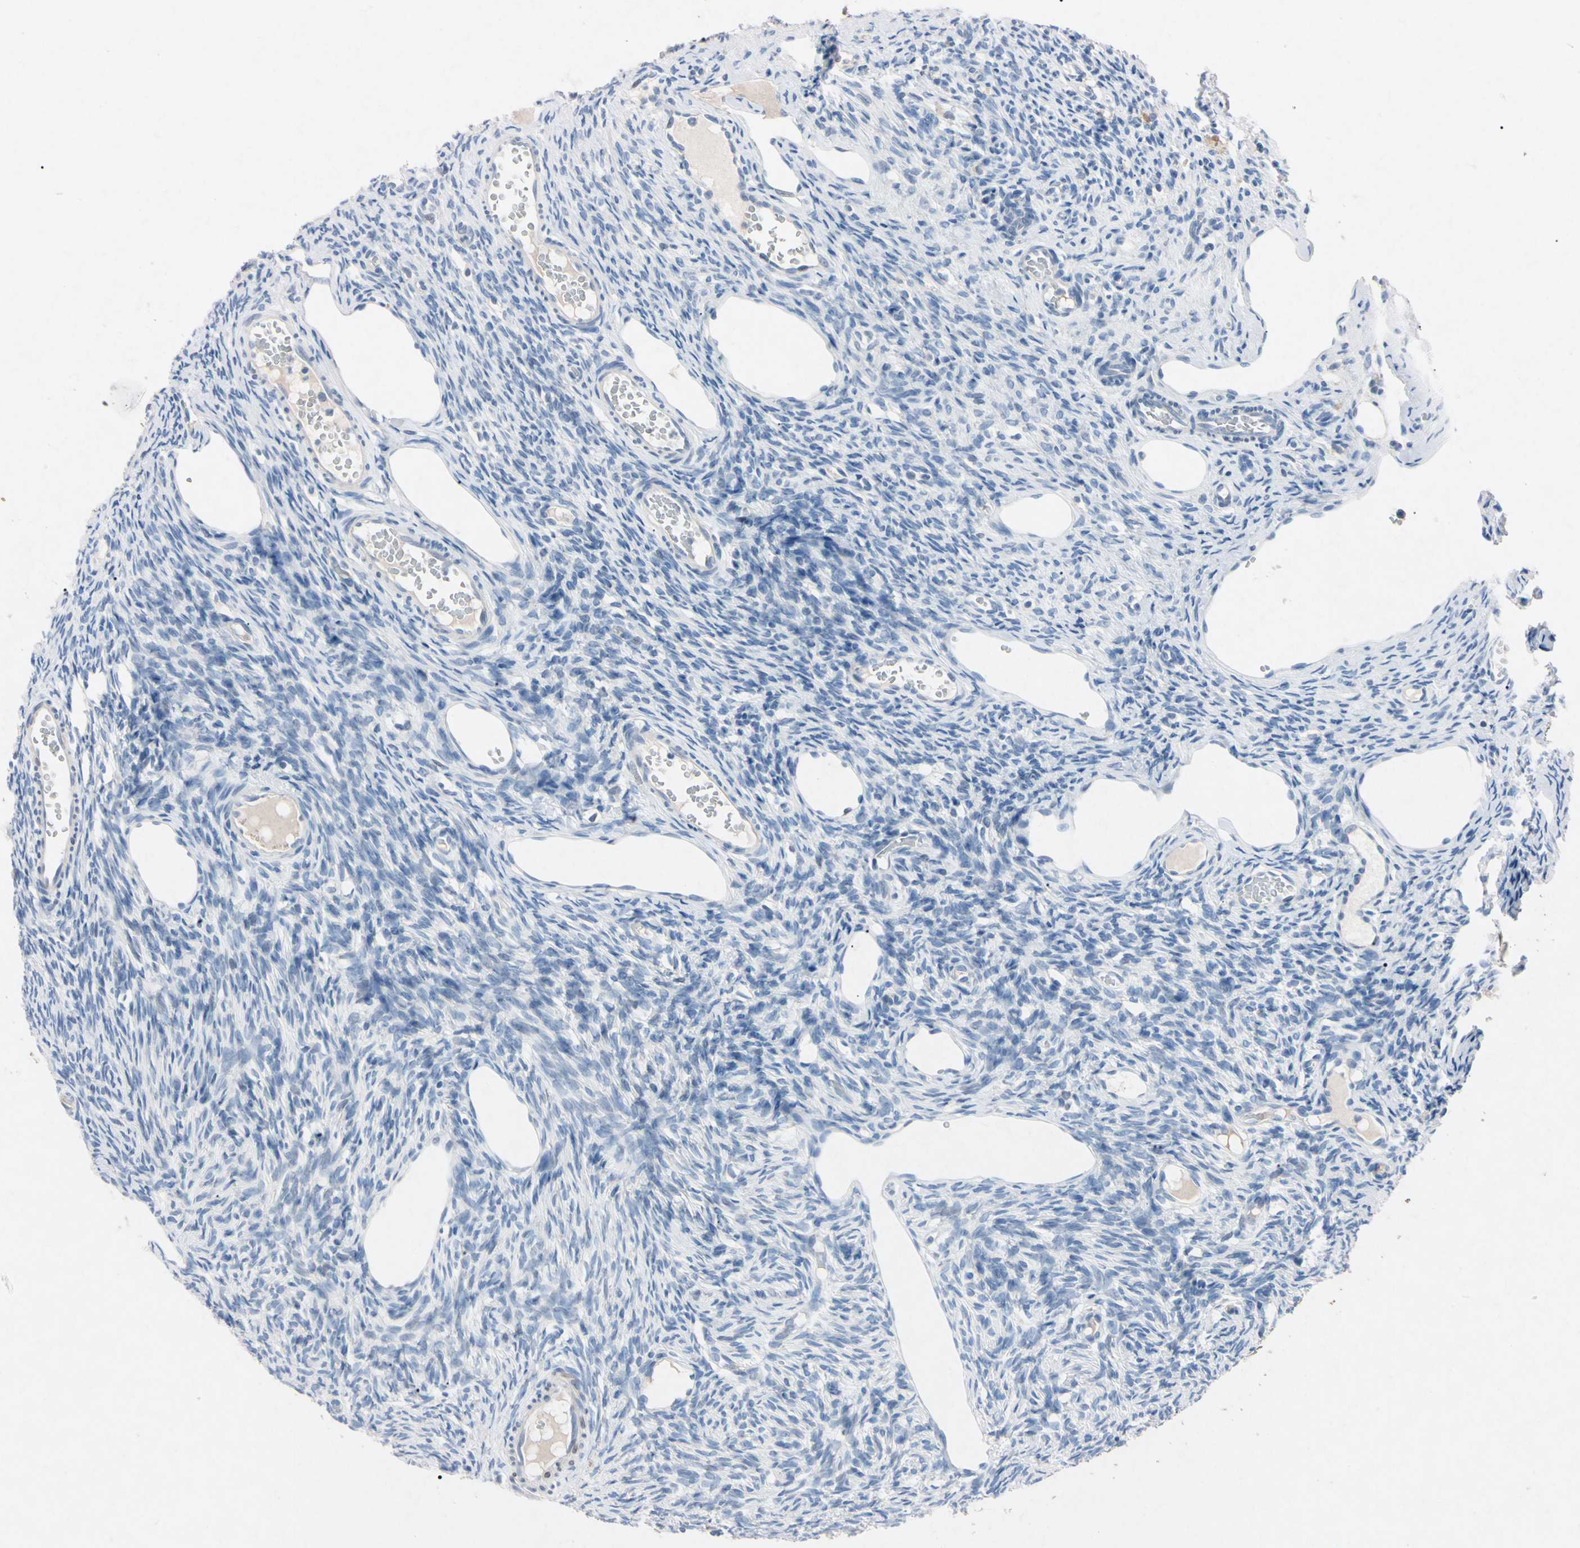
{"staining": {"intensity": "negative", "quantity": "none", "location": "none"}, "tissue": "ovary", "cell_type": "Ovarian stroma cells", "image_type": "normal", "snomed": [{"axis": "morphology", "description": "Normal tissue, NOS"}, {"axis": "topography", "description": "Ovary"}], "caption": "High power microscopy image of an immunohistochemistry photomicrograph of benign ovary, revealing no significant expression in ovarian stroma cells.", "gene": "ELN", "patient": {"sex": "female", "age": 33}}